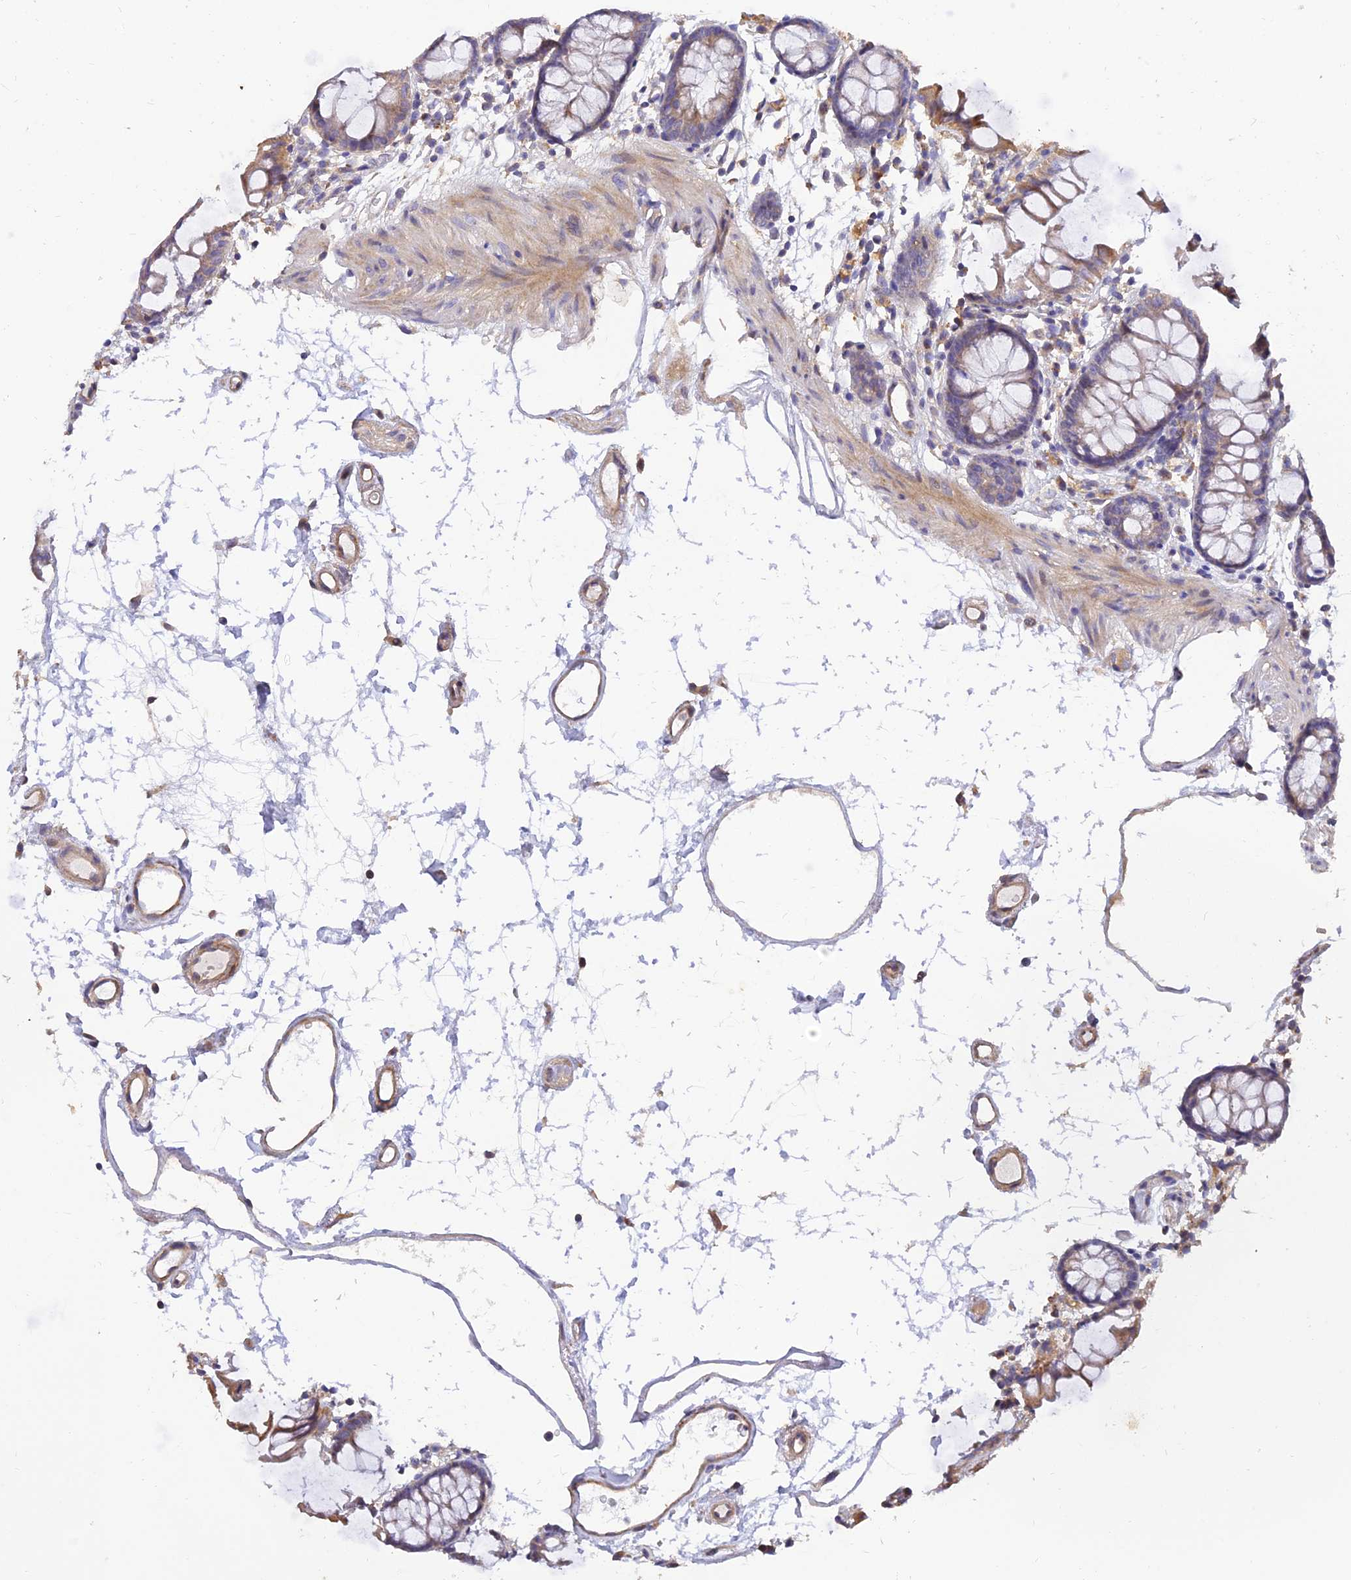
{"staining": {"intensity": "weak", "quantity": ">75%", "location": "cytoplasmic/membranous"}, "tissue": "colon", "cell_type": "Endothelial cells", "image_type": "normal", "snomed": [{"axis": "morphology", "description": "Normal tissue, NOS"}, {"axis": "topography", "description": "Colon"}], "caption": "The immunohistochemical stain labels weak cytoplasmic/membranous positivity in endothelial cells of benign colon.", "gene": "ARL8A", "patient": {"sex": "female", "age": 84}}